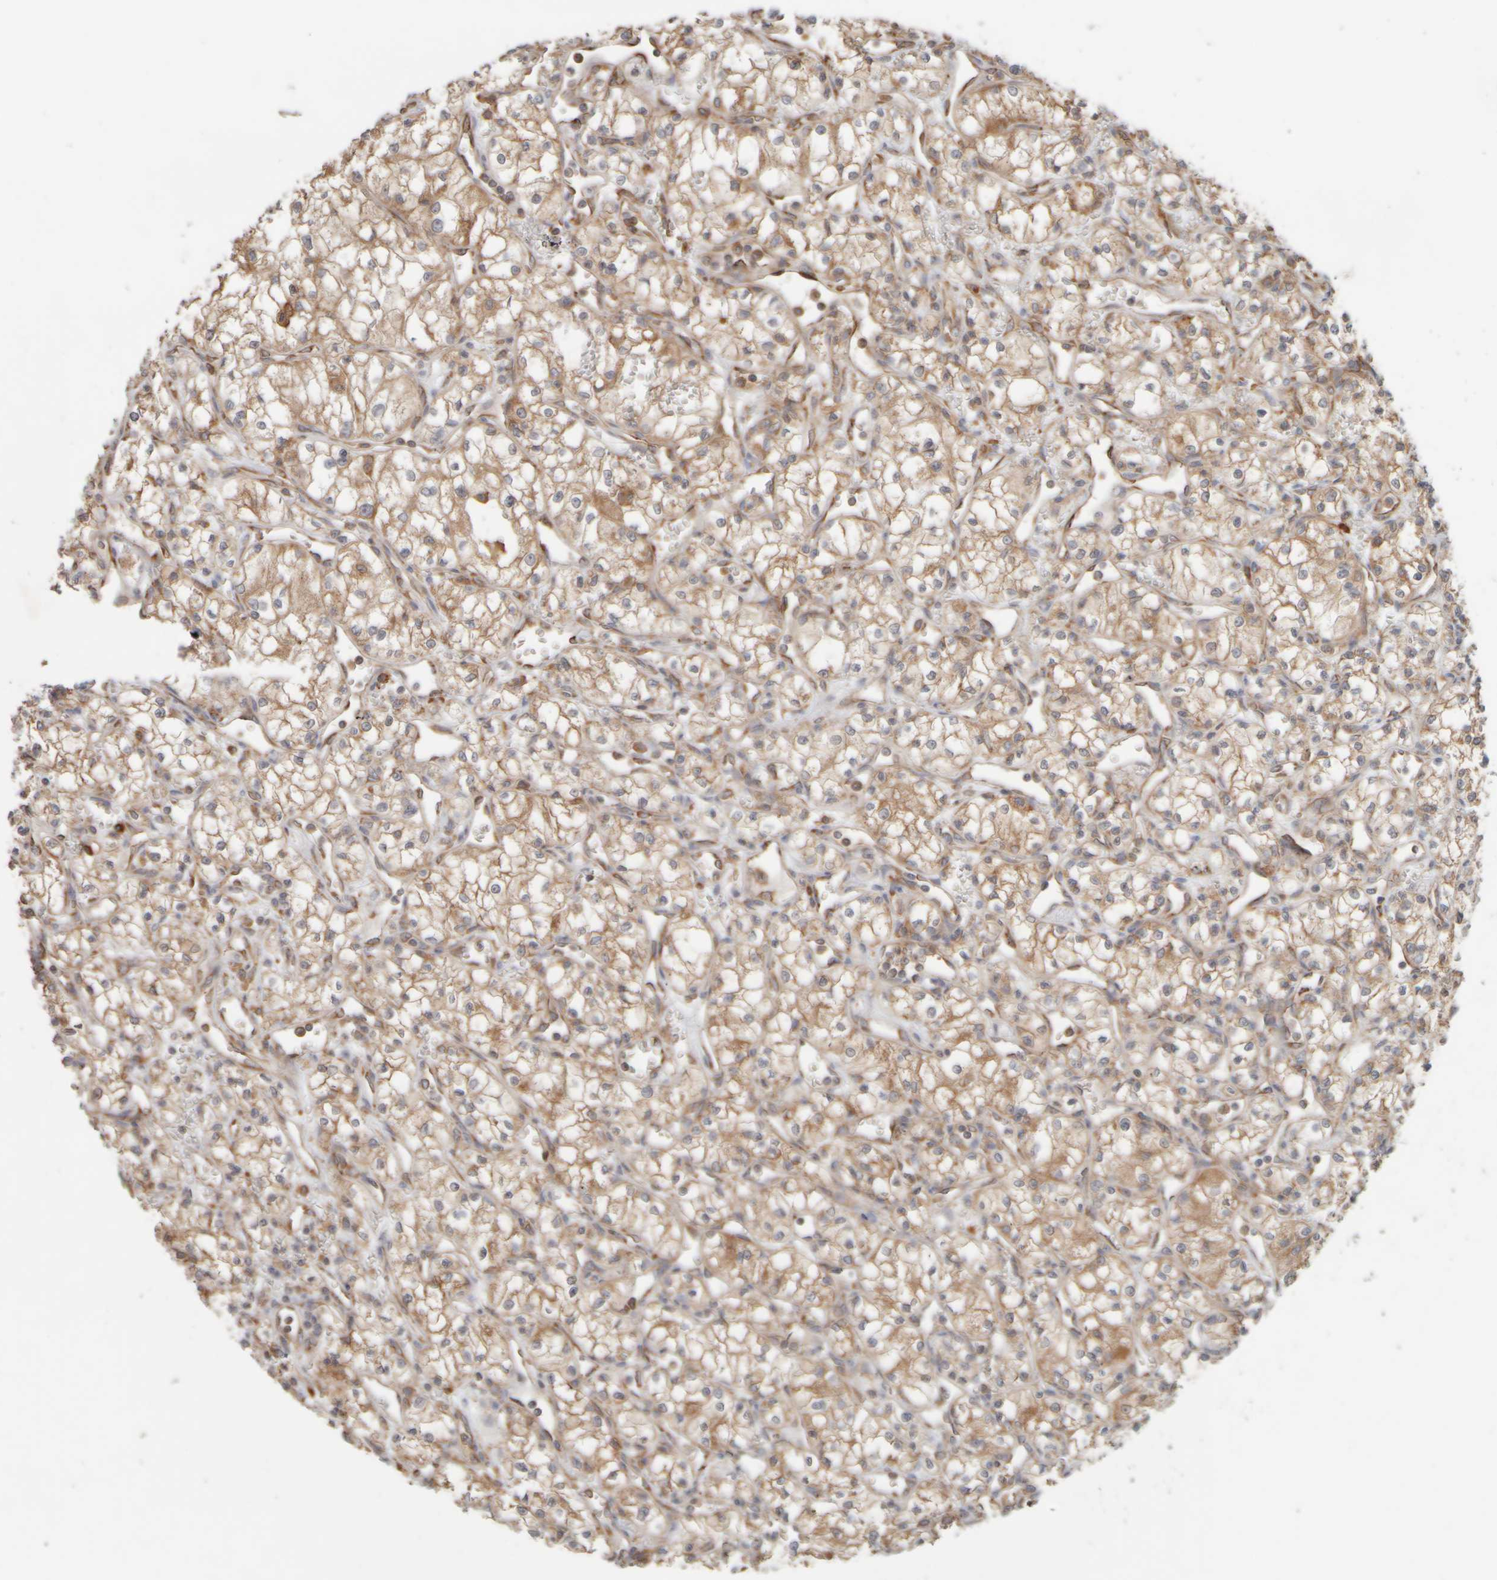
{"staining": {"intensity": "weak", "quantity": ">75%", "location": "cytoplasmic/membranous"}, "tissue": "renal cancer", "cell_type": "Tumor cells", "image_type": "cancer", "snomed": [{"axis": "morphology", "description": "Adenocarcinoma, NOS"}, {"axis": "topography", "description": "Kidney"}], "caption": "Immunohistochemical staining of adenocarcinoma (renal) displays low levels of weak cytoplasmic/membranous protein positivity in approximately >75% of tumor cells.", "gene": "EIF2B3", "patient": {"sex": "male", "age": 59}}